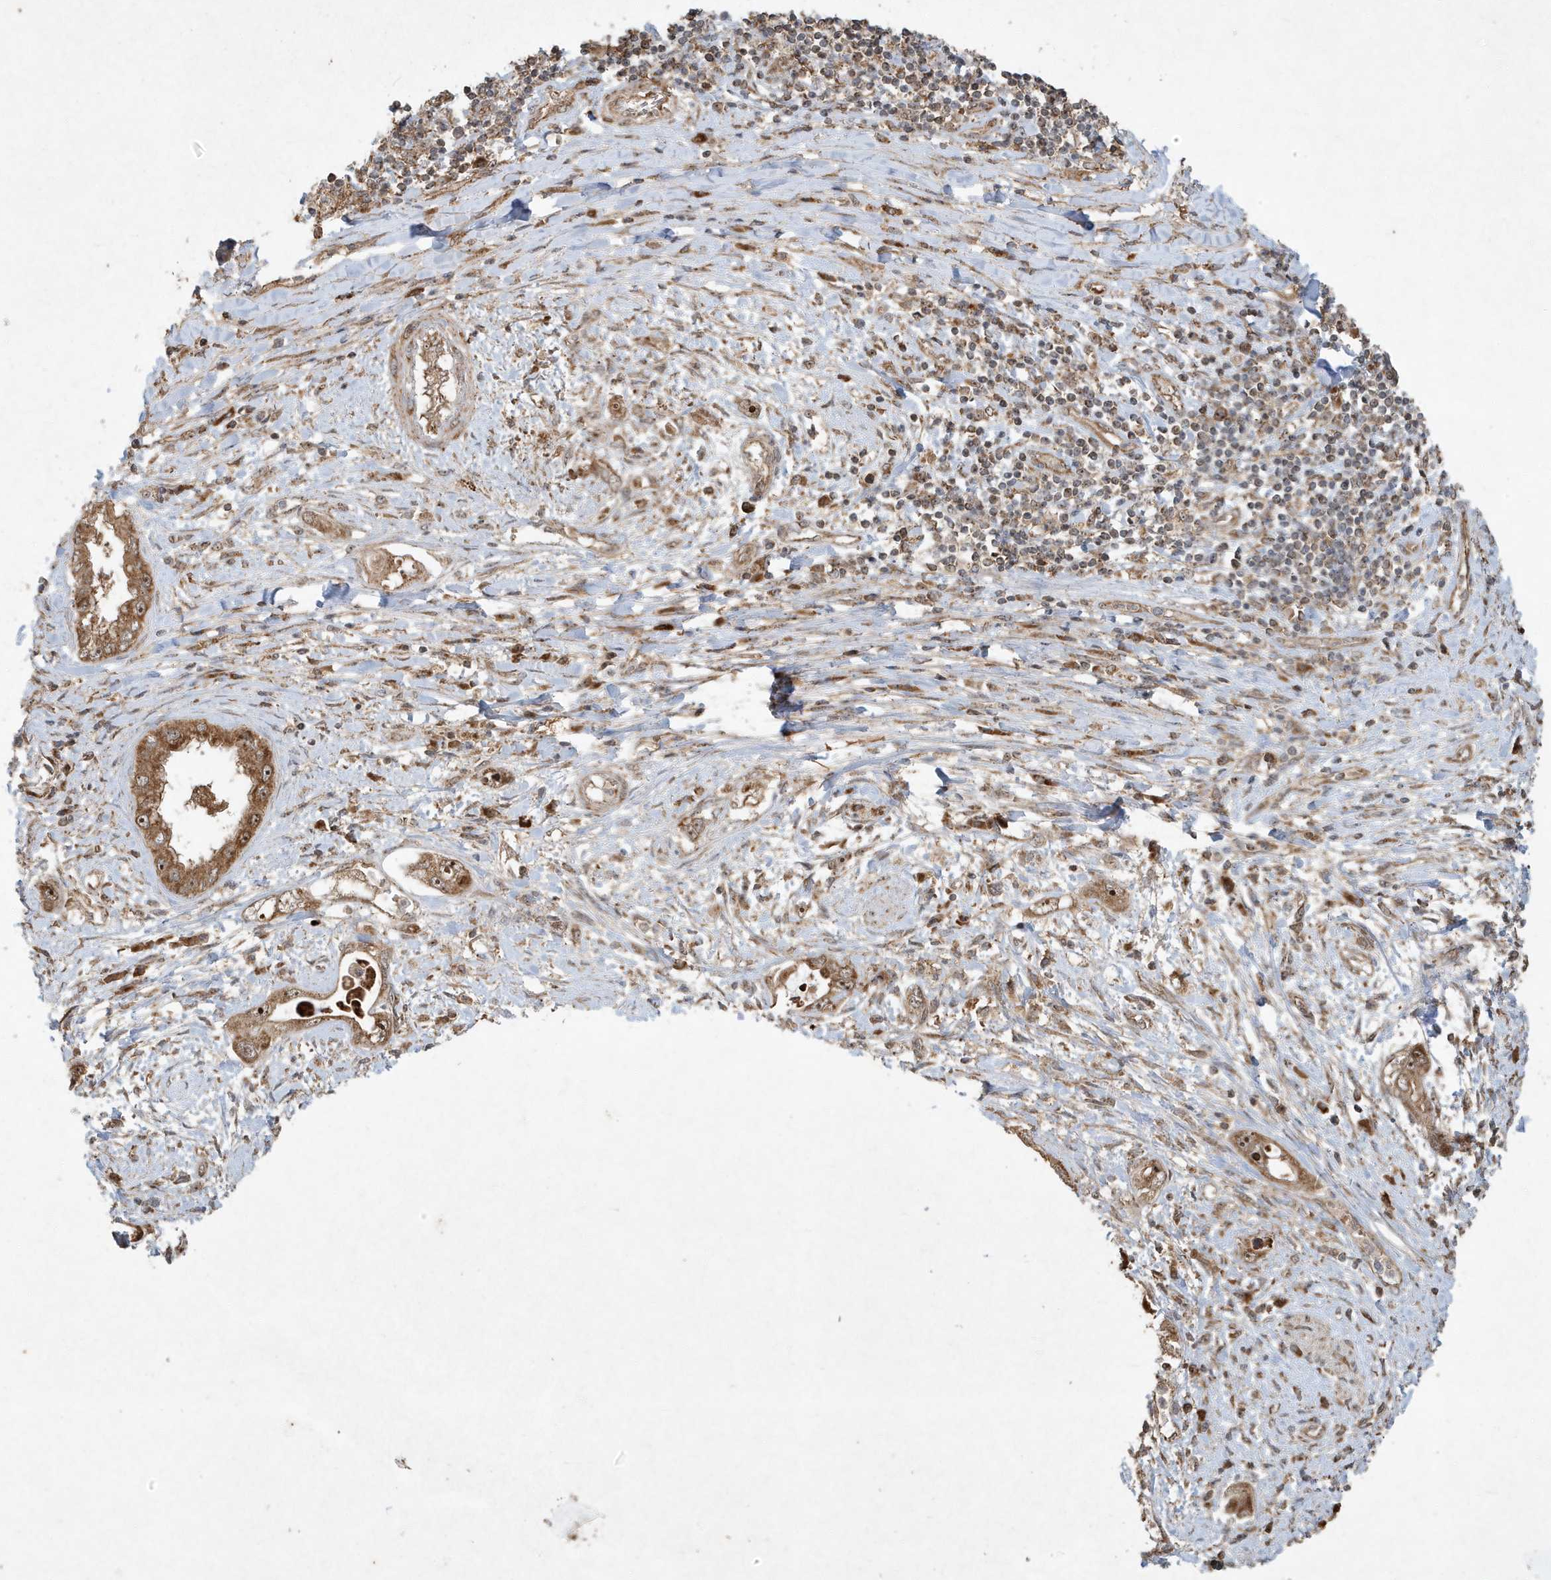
{"staining": {"intensity": "strong", "quantity": ">75%", "location": "cytoplasmic/membranous,nuclear"}, "tissue": "pancreatic cancer", "cell_type": "Tumor cells", "image_type": "cancer", "snomed": [{"axis": "morphology", "description": "Inflammation, NOS"}, {"axis": "morphology", "description": "Adenocarcinoma, NOS"}, {"axis": "topography", "description": "Pancreas"}], "caption": "Approximately >75% of tumor cells in human pancreatic adenocarcinoma reveal strong cytoplasmic/membranous and nuclear protein staining as visualized by brown immunohistochemical staining.", "gene": "ABCB9", "patient": {"sex": "female", "age": 56}}